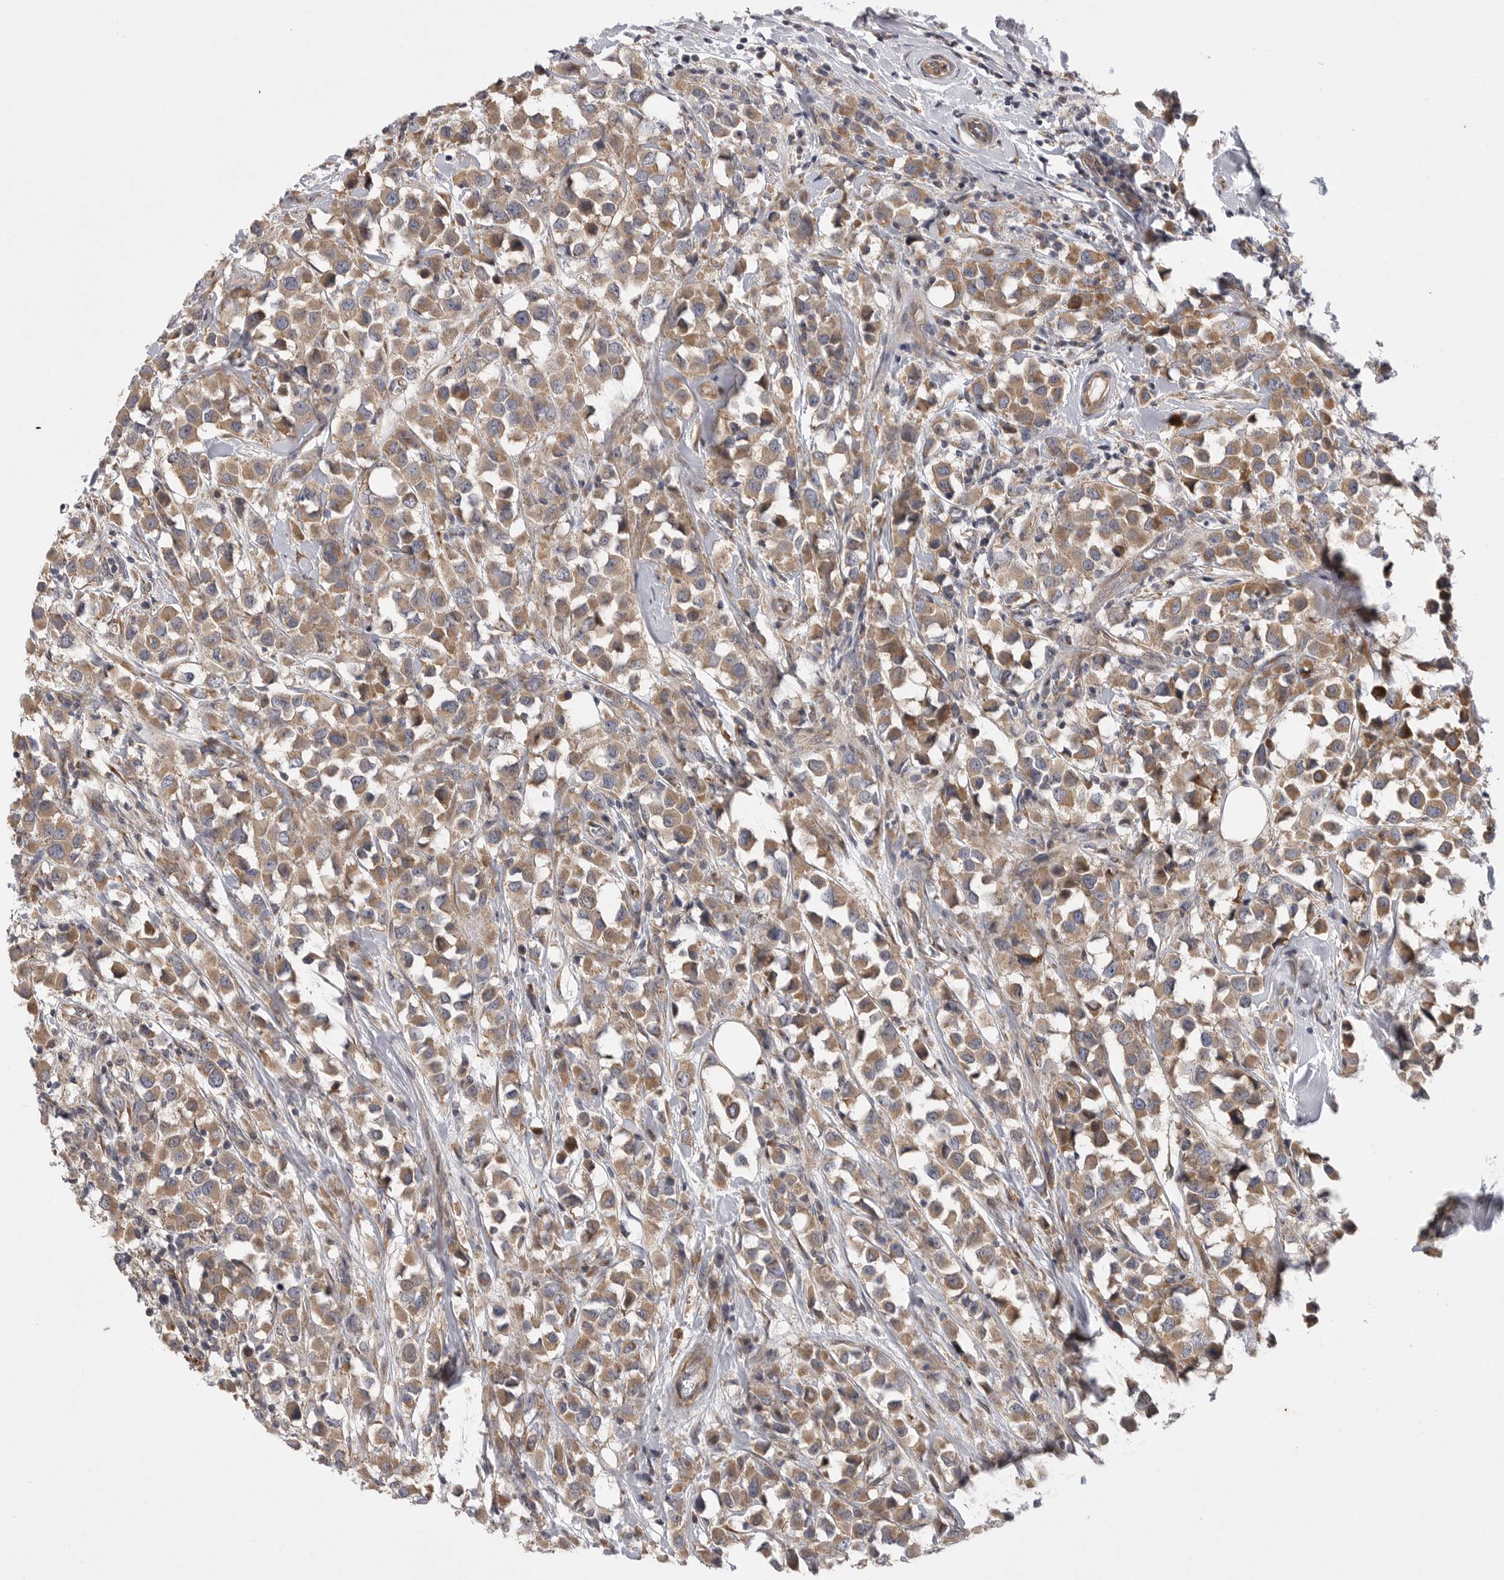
{"staining": {"intensity": "moderate", "quantity": ">75%", "location": "cytoplasmic/membranous"}, "tissue": "breast cancer", "cell_type": "Tumor cells", "image_type": "cancer", "snomed": [{"axis": "morphology", "description": "Duct carcinoma"}, {"axis": "topography", "description": "Breast"}], "caption": "Brown immunohistochemical staining in breast cancer (invasive ductal carcinoma) reveals moderate cytoplasmic/membranous positivity in approximately >75% of tumor cells. The protein of interest is shown in brown color, while the nuclei are stained blue.", "gene": "FBXO43", "patient": {"sex": "female", "age": 61}}